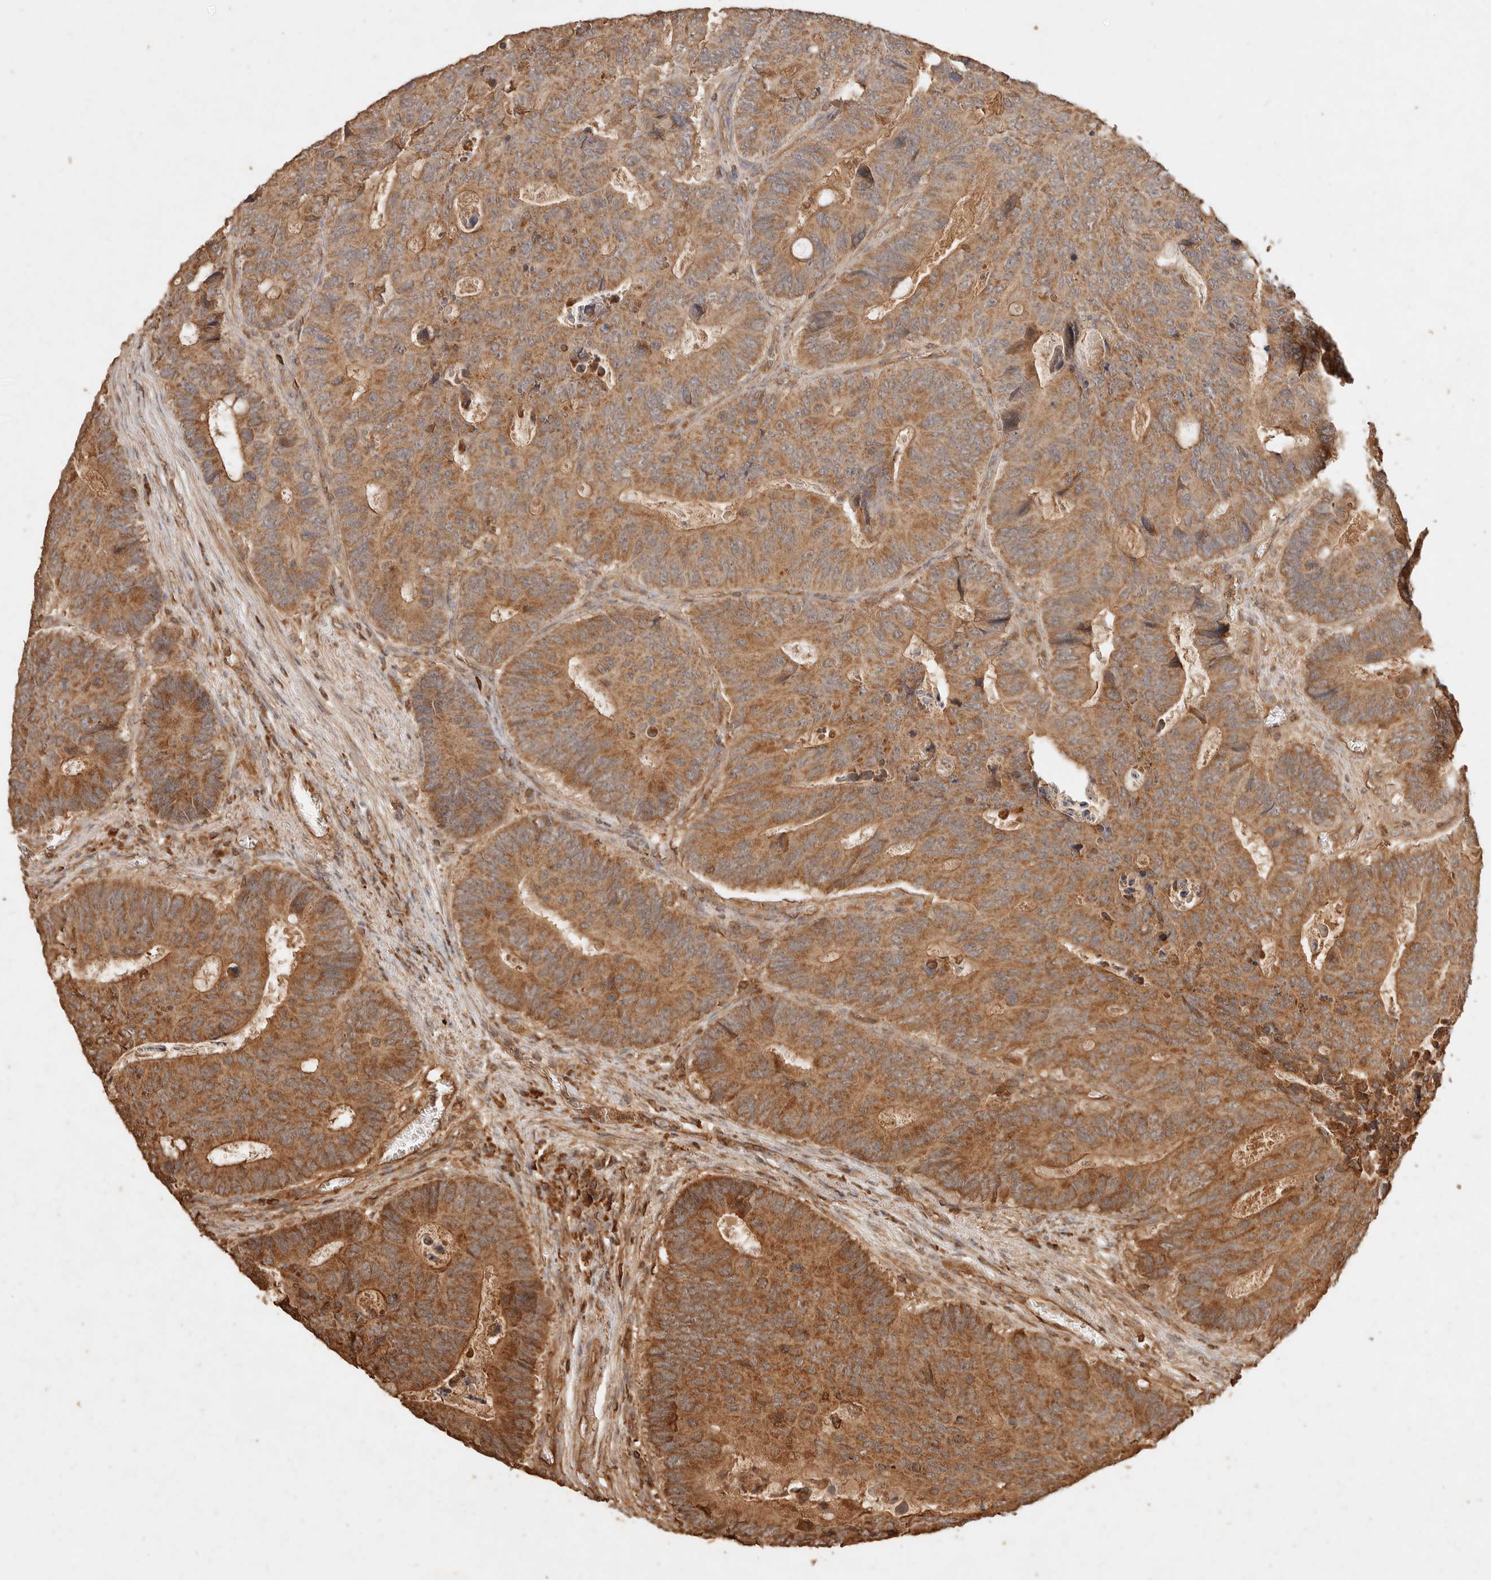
{"staining": {"intensity": "moderate", "quantity": ">75%", "location": "cytoplasmic/membranous"}, "tissue": "colorectal cancer", "cell_type": "Tumor cells", "image_type": "cancer", "snomed": [{"axis": "morphology", "description": "Adenocarcinoma, NOS"}, {"axis": "topography", "description": "Colon"}], "caption": "This is a micrograph of immunohistochemistry staining of colorectal adenocarcinoma, which shows moderate staining in the cytoplasmic/membranous of tumor cells.", "gene": "FAM180B", "patient": {"sex": "male", "age": 87}}